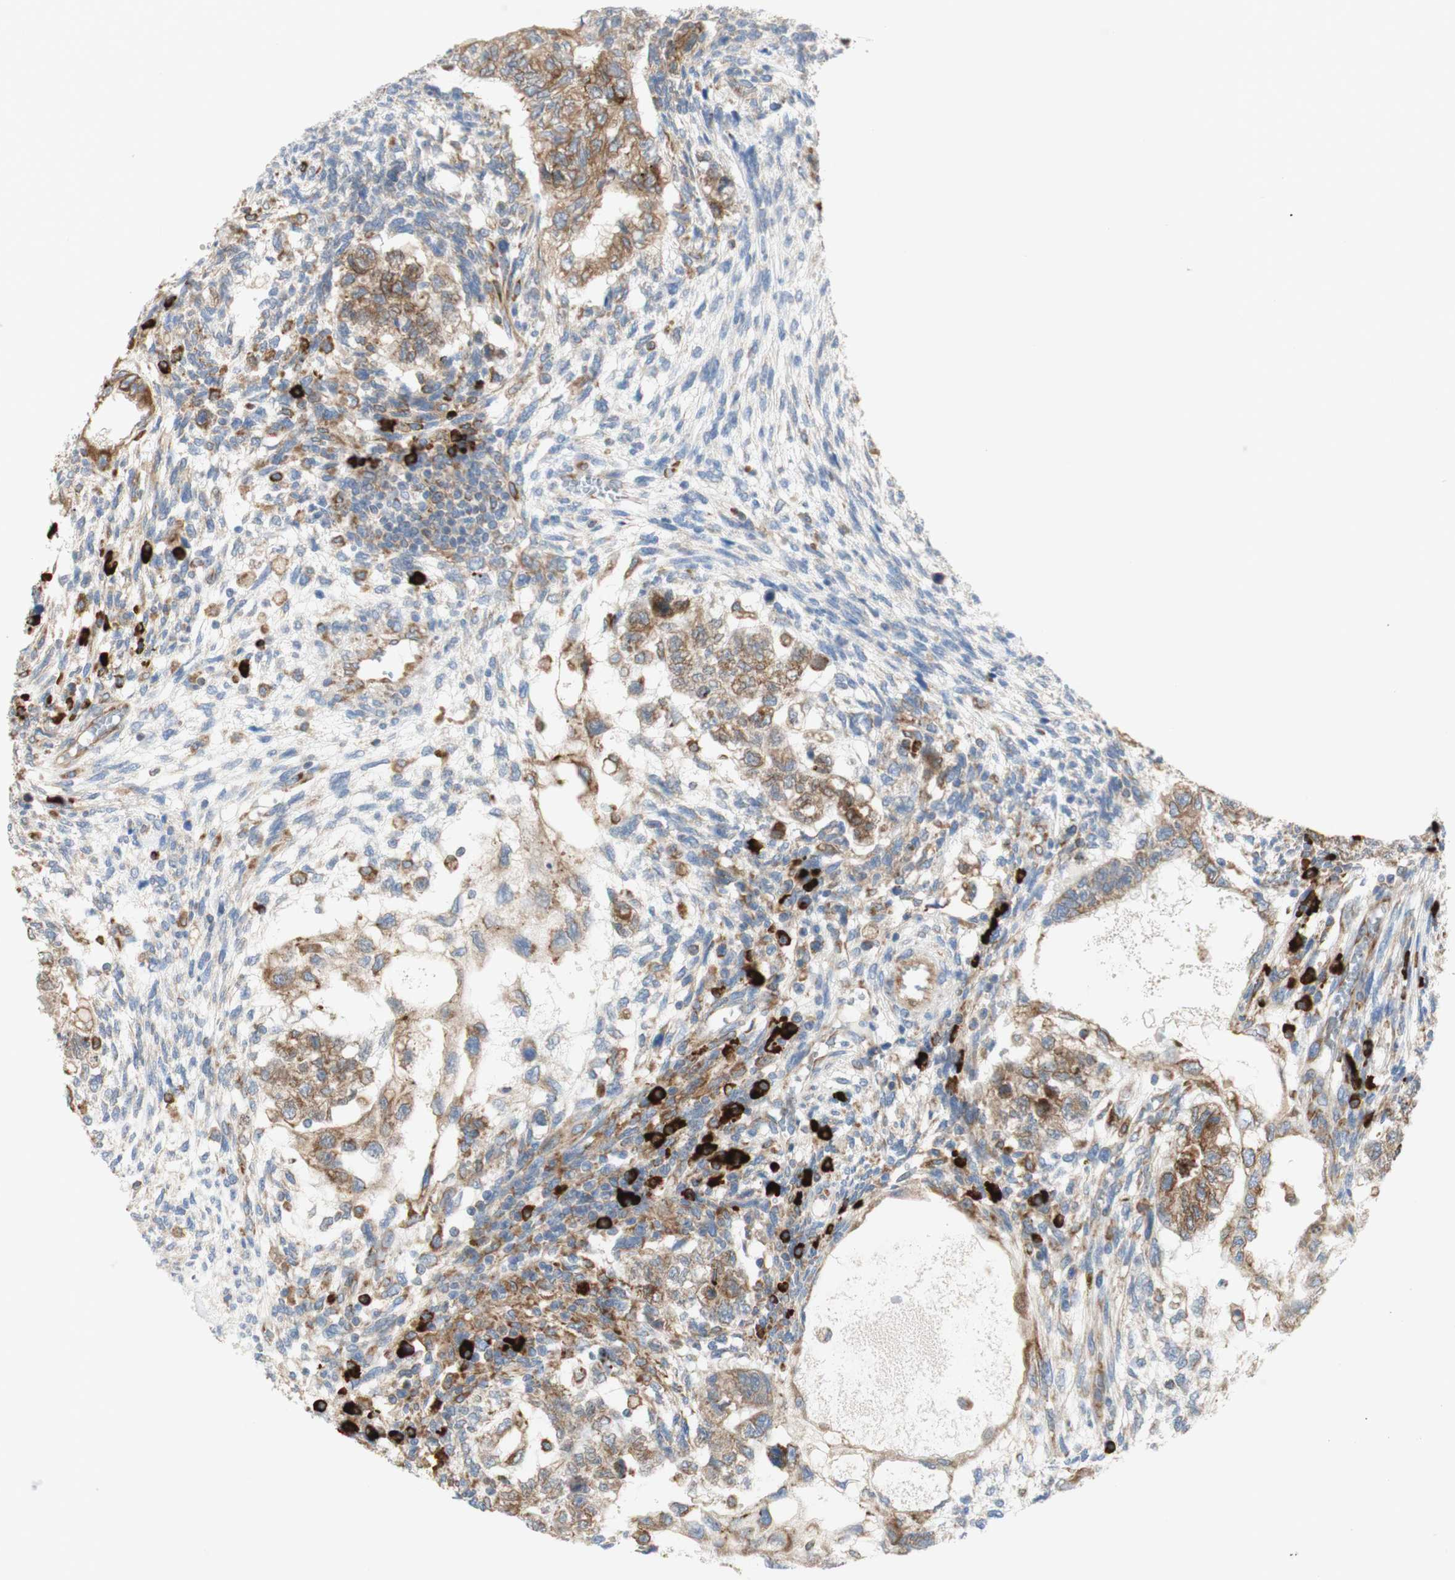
{"staining": {"intensity": "moderate", "quantity": ">75%", "location": "cytoplasmic/membranous"}, "tissue": "testis cancer", "cell_type": "Tumor cells", "image_type": "cancer", "snomed": [{"axis": "morphology", "description": "Normal tissue, NOS"}, {"axis": "morphology", "description": "Carcinoma, Embryonal, NOS"}, {"axis": "topography", "description": "Testis"}], "caption": "A high-resolution micrograph shows IHC staining of testis cancer (embryonal carcinoma), which displays moderate cytoplasmic/membranous expression in about >75% of tumor cells. (Brightfield microscopy of DAB IHC at high magnification).", "gene": "MANF", "patient": {"sex": "male", "age": 36}}